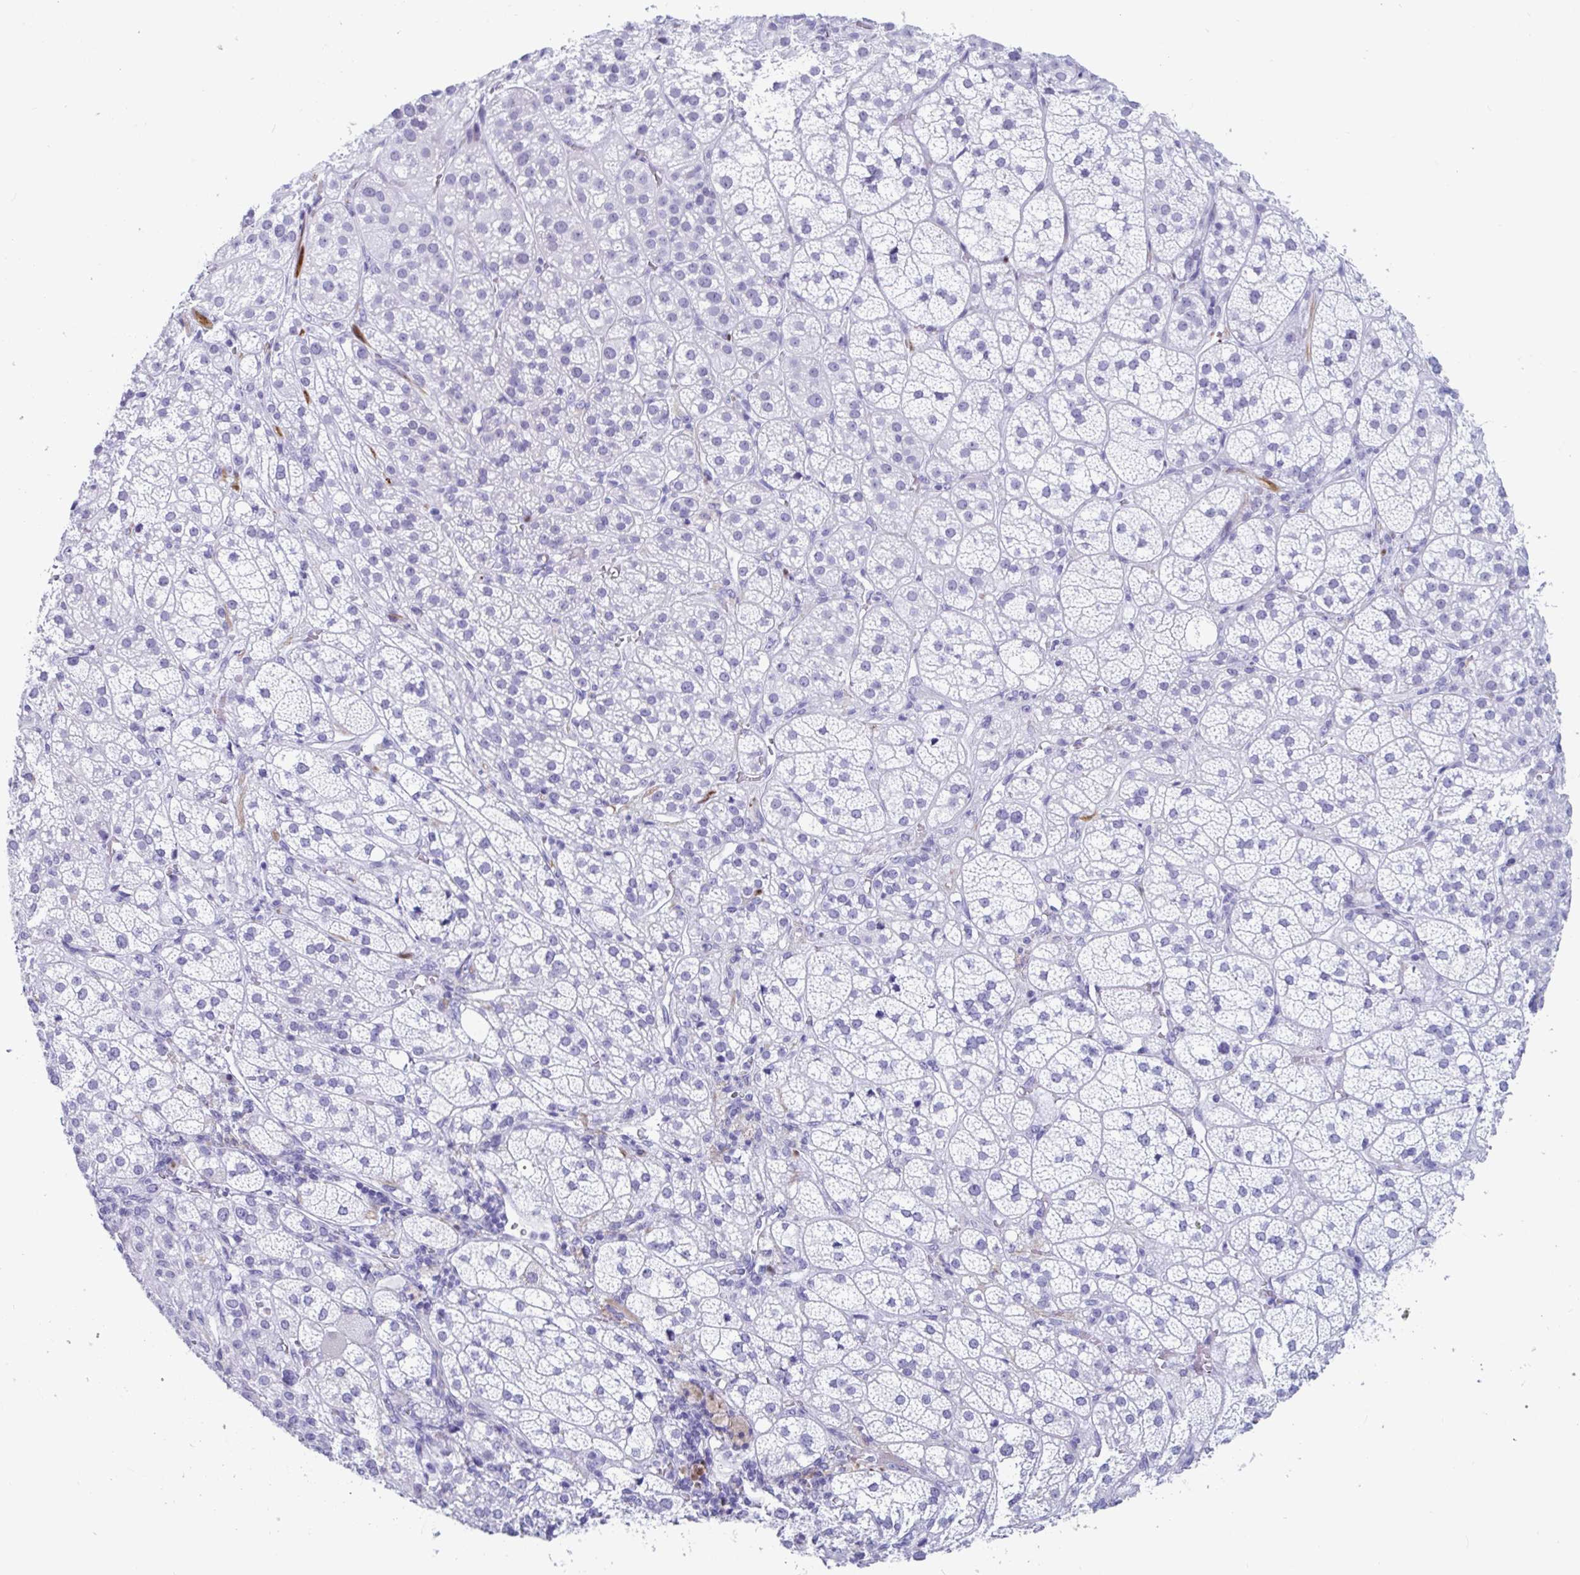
{"staining": {"intensity": "negative", "quantity": "none", "location": "none"}, "tissue": "adrenal gland", "cell_type": "Glandular cells", "image_type": "normal", "snomed": [{"axis": "morphology", "description": "Normal tissue, NOS"}, {"axis": "topography", "description": "Adrenal gland"}], "caption": "Glandular cells show no significant expression in normal adrenal gland. Brightfield microscopy of immunohistochemistry (IHC) stained with DAB (brown) and hematoxylin (blue), captured at high magnification.", "gene": "GKN2", "patient": {"sex": "female", "age": 60}}